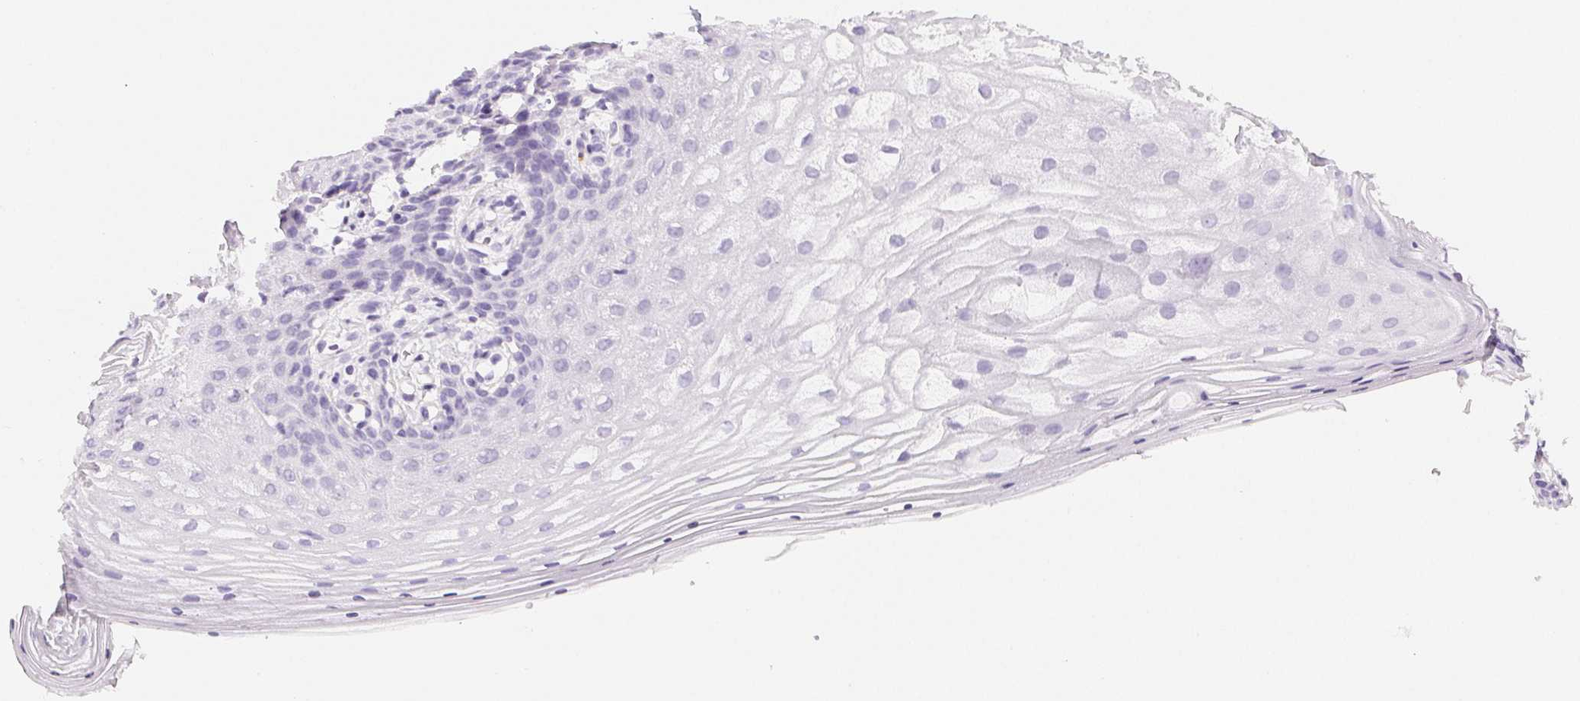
{"staining": {"intensity": "negative", "quantity": "none", "location": "none"}, "tissue": "vagina", "cell_type": "Squamous epithelial cells", "image_type": "normal", "snomed": [{"axis": "morphology", "description": "Normal tissue, NOS"}, {"axis": "topography", "description": "Vagina"}], "caption": "This image is of unremarkable vagina stained with immunohistochemistry to label a protein in brown with the nuclei are counter-stained blue. There is no staining in squamous epithelial cells.", "gene": "SLC5A2", "patient": {"sex": "female", "age": 42}}